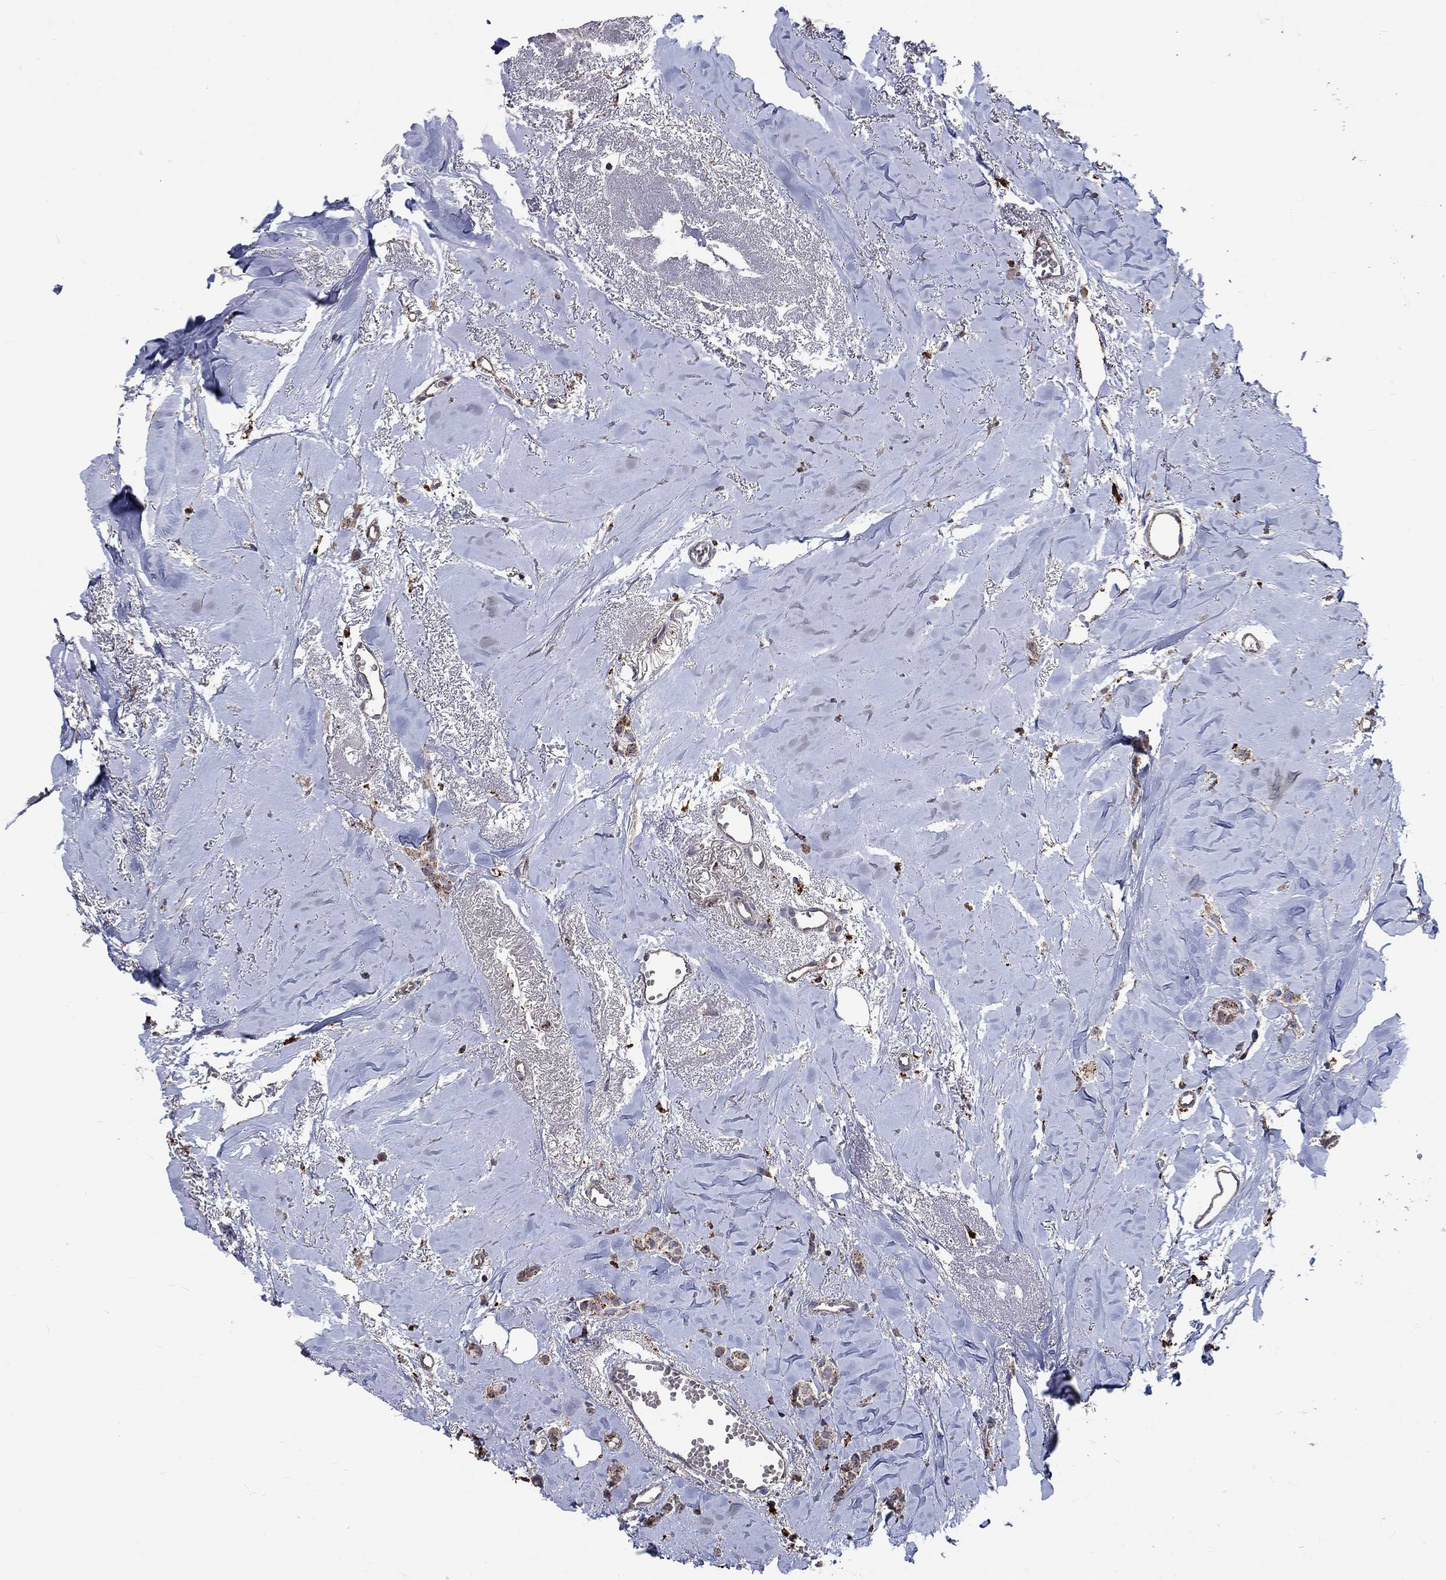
{"staining": {"intensity": "moderate", "quantity": "25%-75%", "location": "cytoplasmic/membranous"}, "tissue": "breast cancer", "cell_type": "Tumor cells", "image_type": "cancer", "snomed": [{"axis": "morphology", "description": "Duct carcinoma"}, {"axis": "topography", "description": "Breast"}], "caption": "Protein analysis of breast cancer tissue demonstrates moderate cytoplasmic/membranous expression in about 25%-75% of tumor cells.", "gene": "CTSB", "patient": {"sex": "female", "age": 85}}